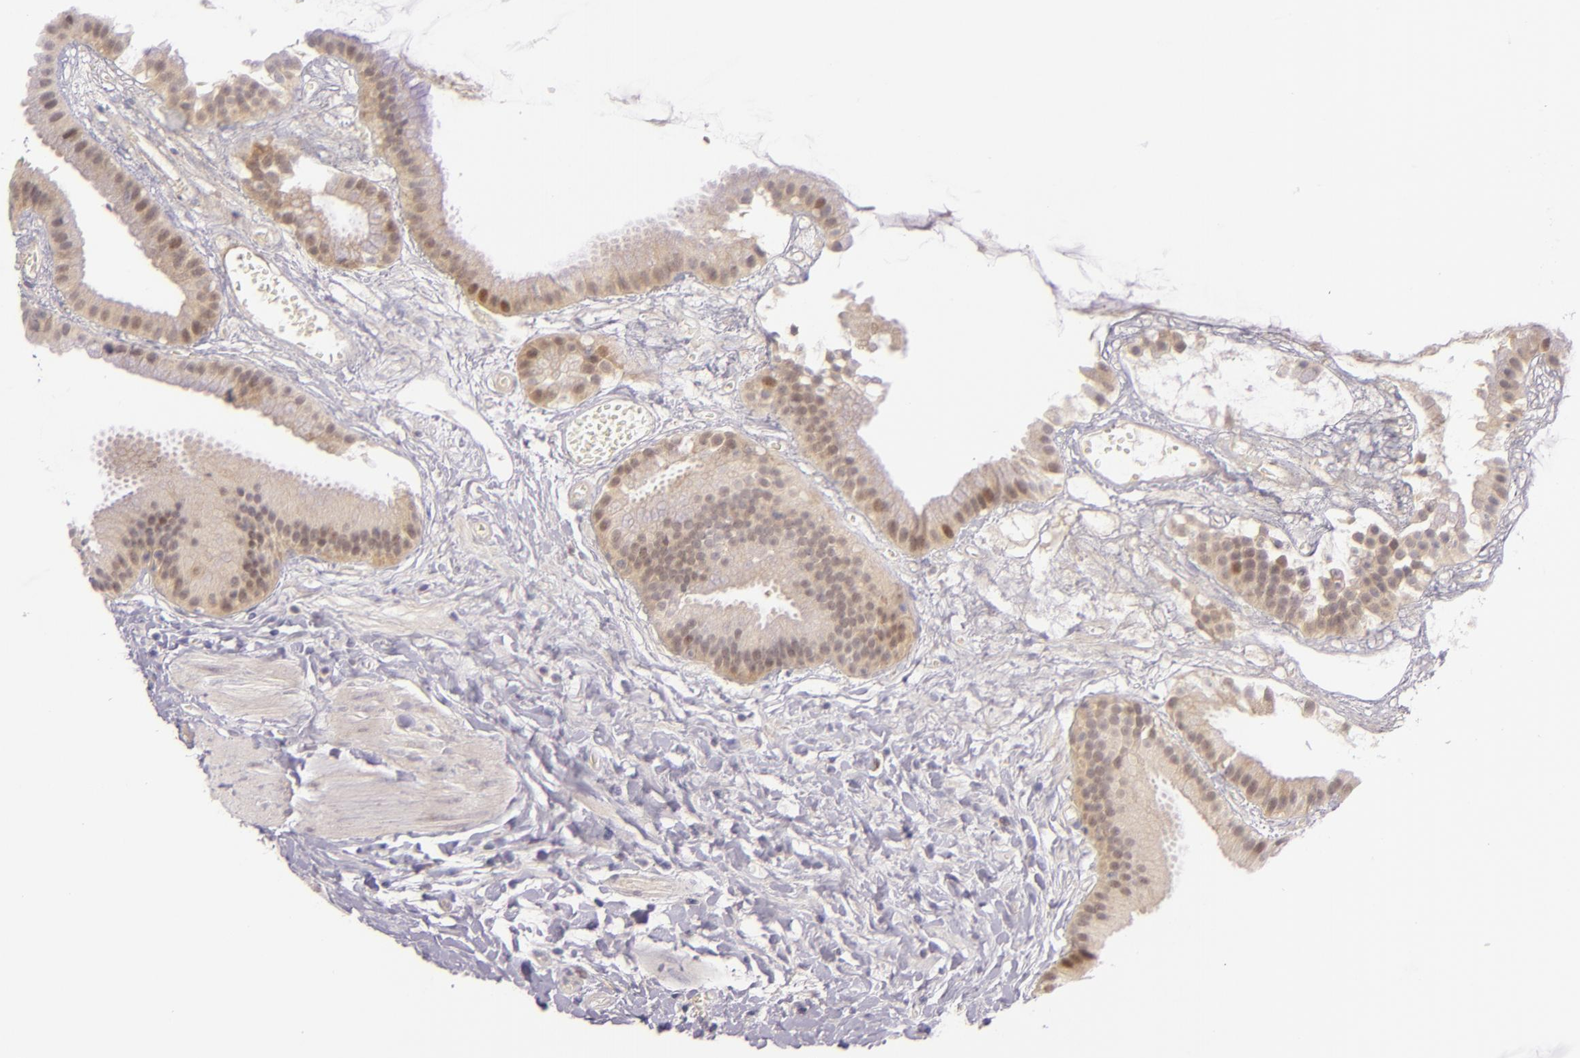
{"staining": {"intensity": "weak", "quantity": "25%-75%", "location": "cytoplasmic/membranous,nuclear"}, "tissue": "gallbladder", "cell_type": "Glandular cells", "image_type": "normal", "snomed": [{"axis": "morphology", "description": "Normal tissue, NOS"}, {"axis": "topography", "description": "Gallbladder"}], "caption": "This is an image of immunohistochemistry staining of normal gallbladder, which shows weak staining in the cytoplasmic/membranous,nuclear of glandular cells.", "gene": "CSE1L", "patient": {"sex": "female", "age": 63}}